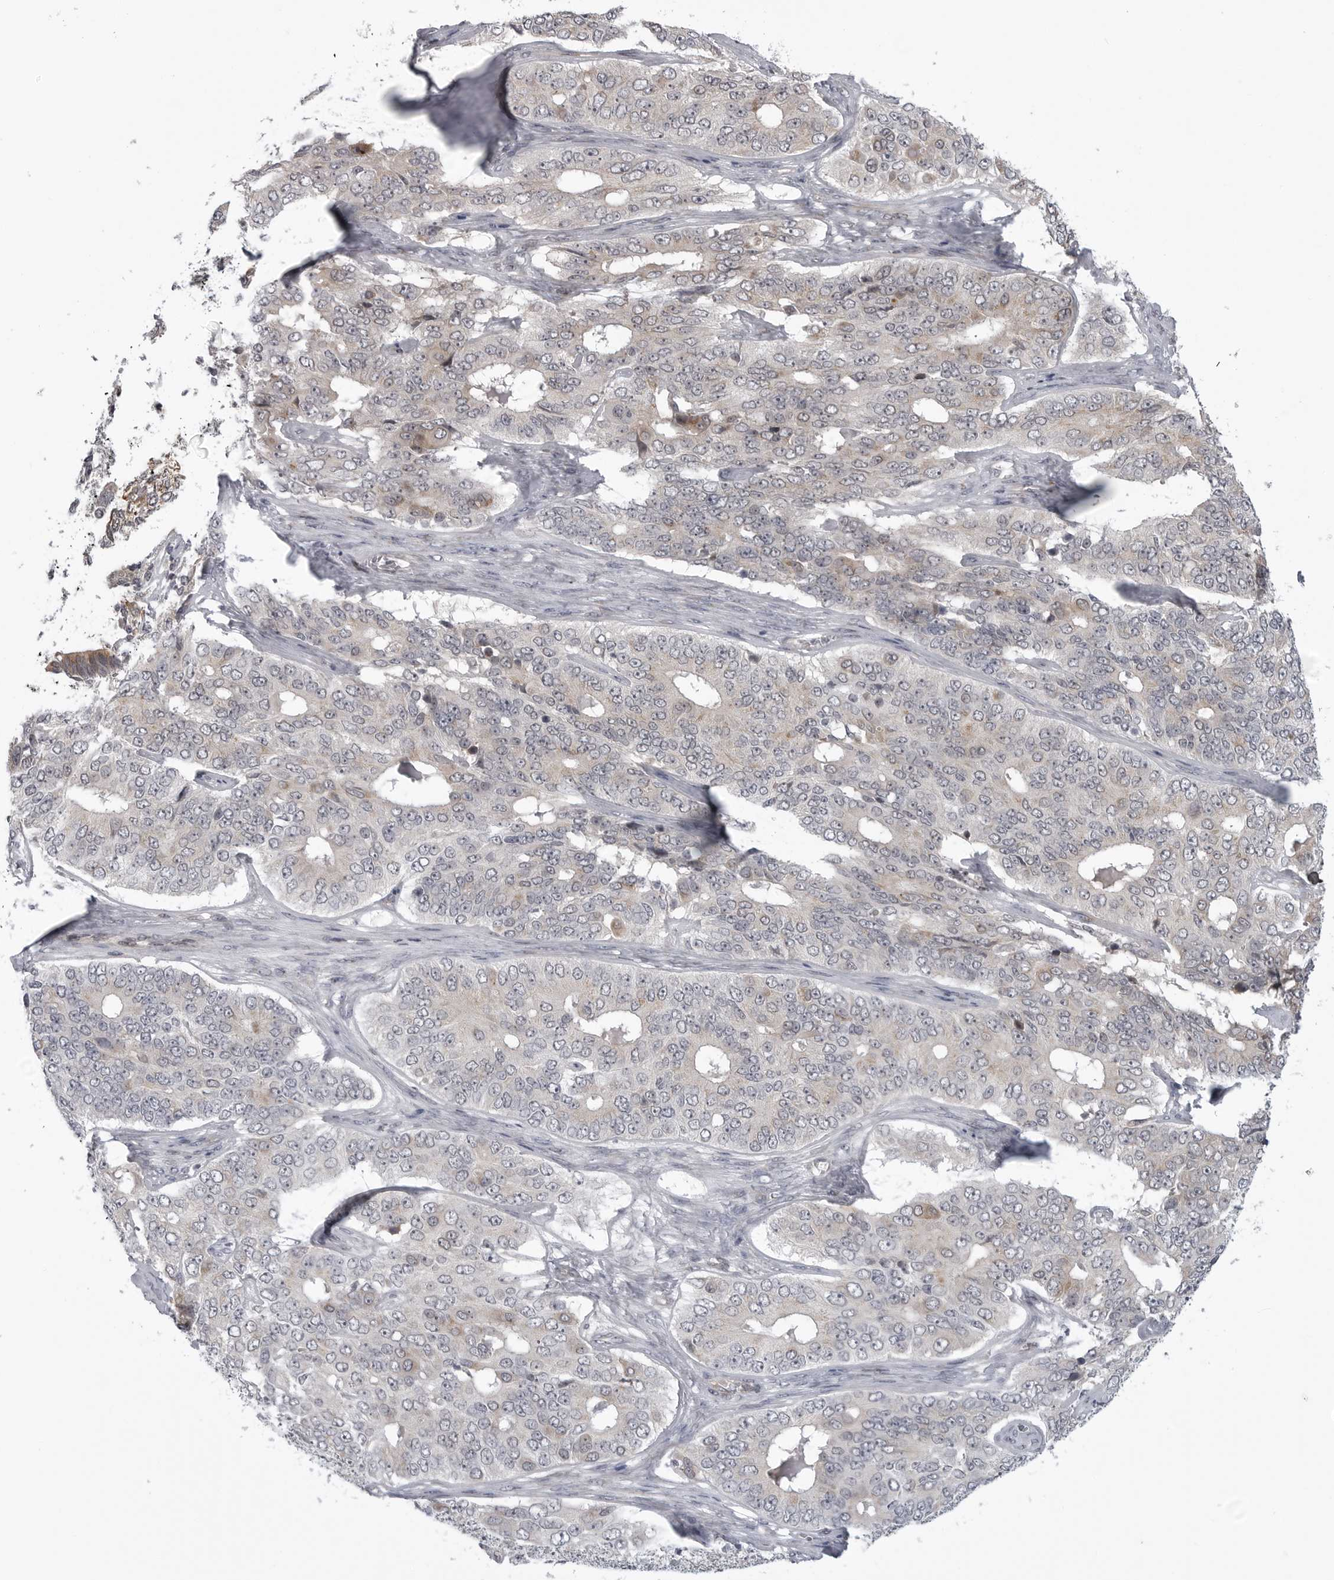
{"staining": {"intensity": "negative", "quantity": "none", "location": "none"}, "tissue": "ovarian cancer", "cell_type": "Tumor cells", "image_type": "cancer", "snomed": [{"axis": "morphology", "description": "Carcinoma, endometroid"}, {"axis": "topography", "description": "Ovary"}], "caption": "High power microscopy image of an immunohistochemistry (IHC) photomicrograph of ovarian cancer, revealing no significant positivity in tumor cells.", "gene": "LRRC45", "patient": {"sex": "female", "age": 51}}